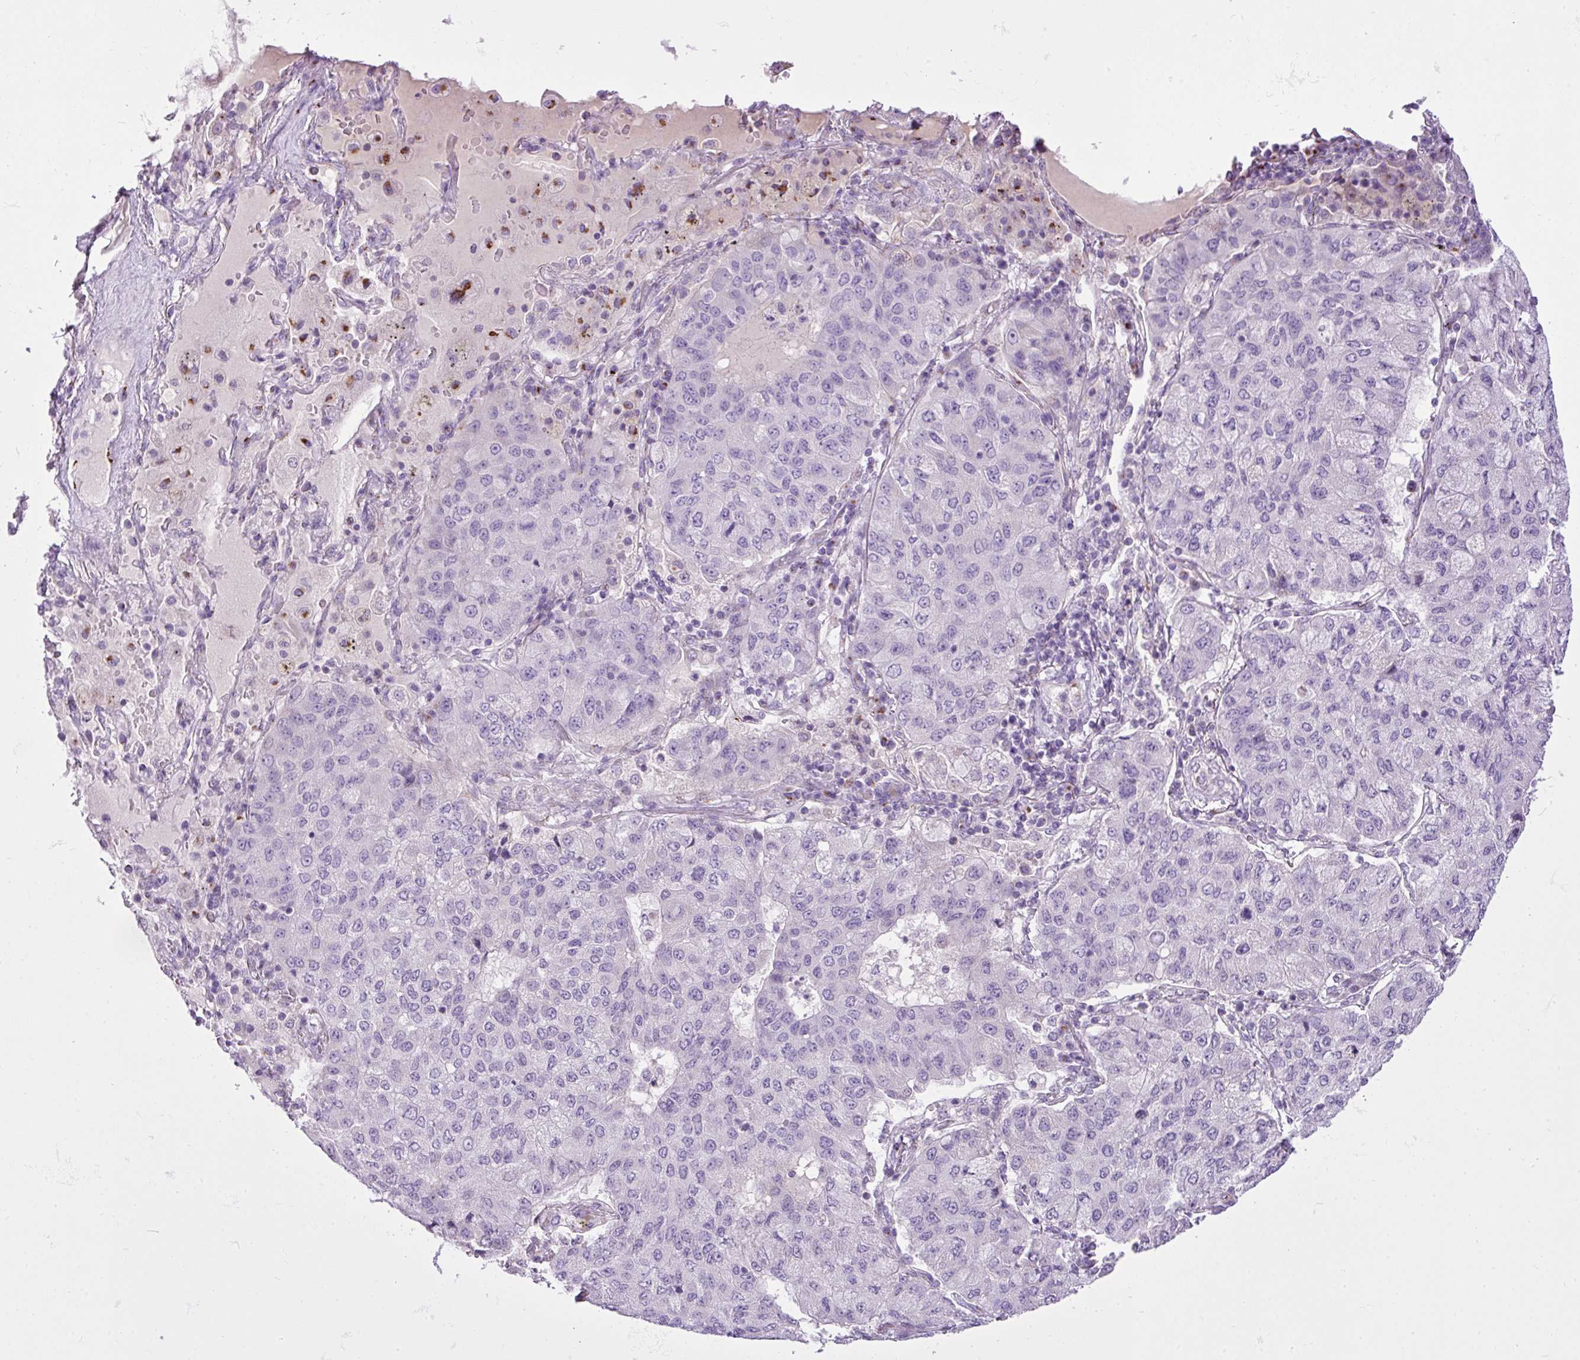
{"staining": {"intensity": "negative", "quantity": "none", "location": "none"}, "tissue": "lung cancer", "cell_type": "Tumor cells", "image_type": "cancer", "snomed": [{"axis": "morphology", "description": "Squamous cell carcinoma, NOS"}, {"axis": "topography", "description": "Lung"}], "caption": "Tumor cells show no significant positivity in lung squamous cell carcinoma.", "gene": "FAM43A", "patient": {"sex": "male", "age": 74}}